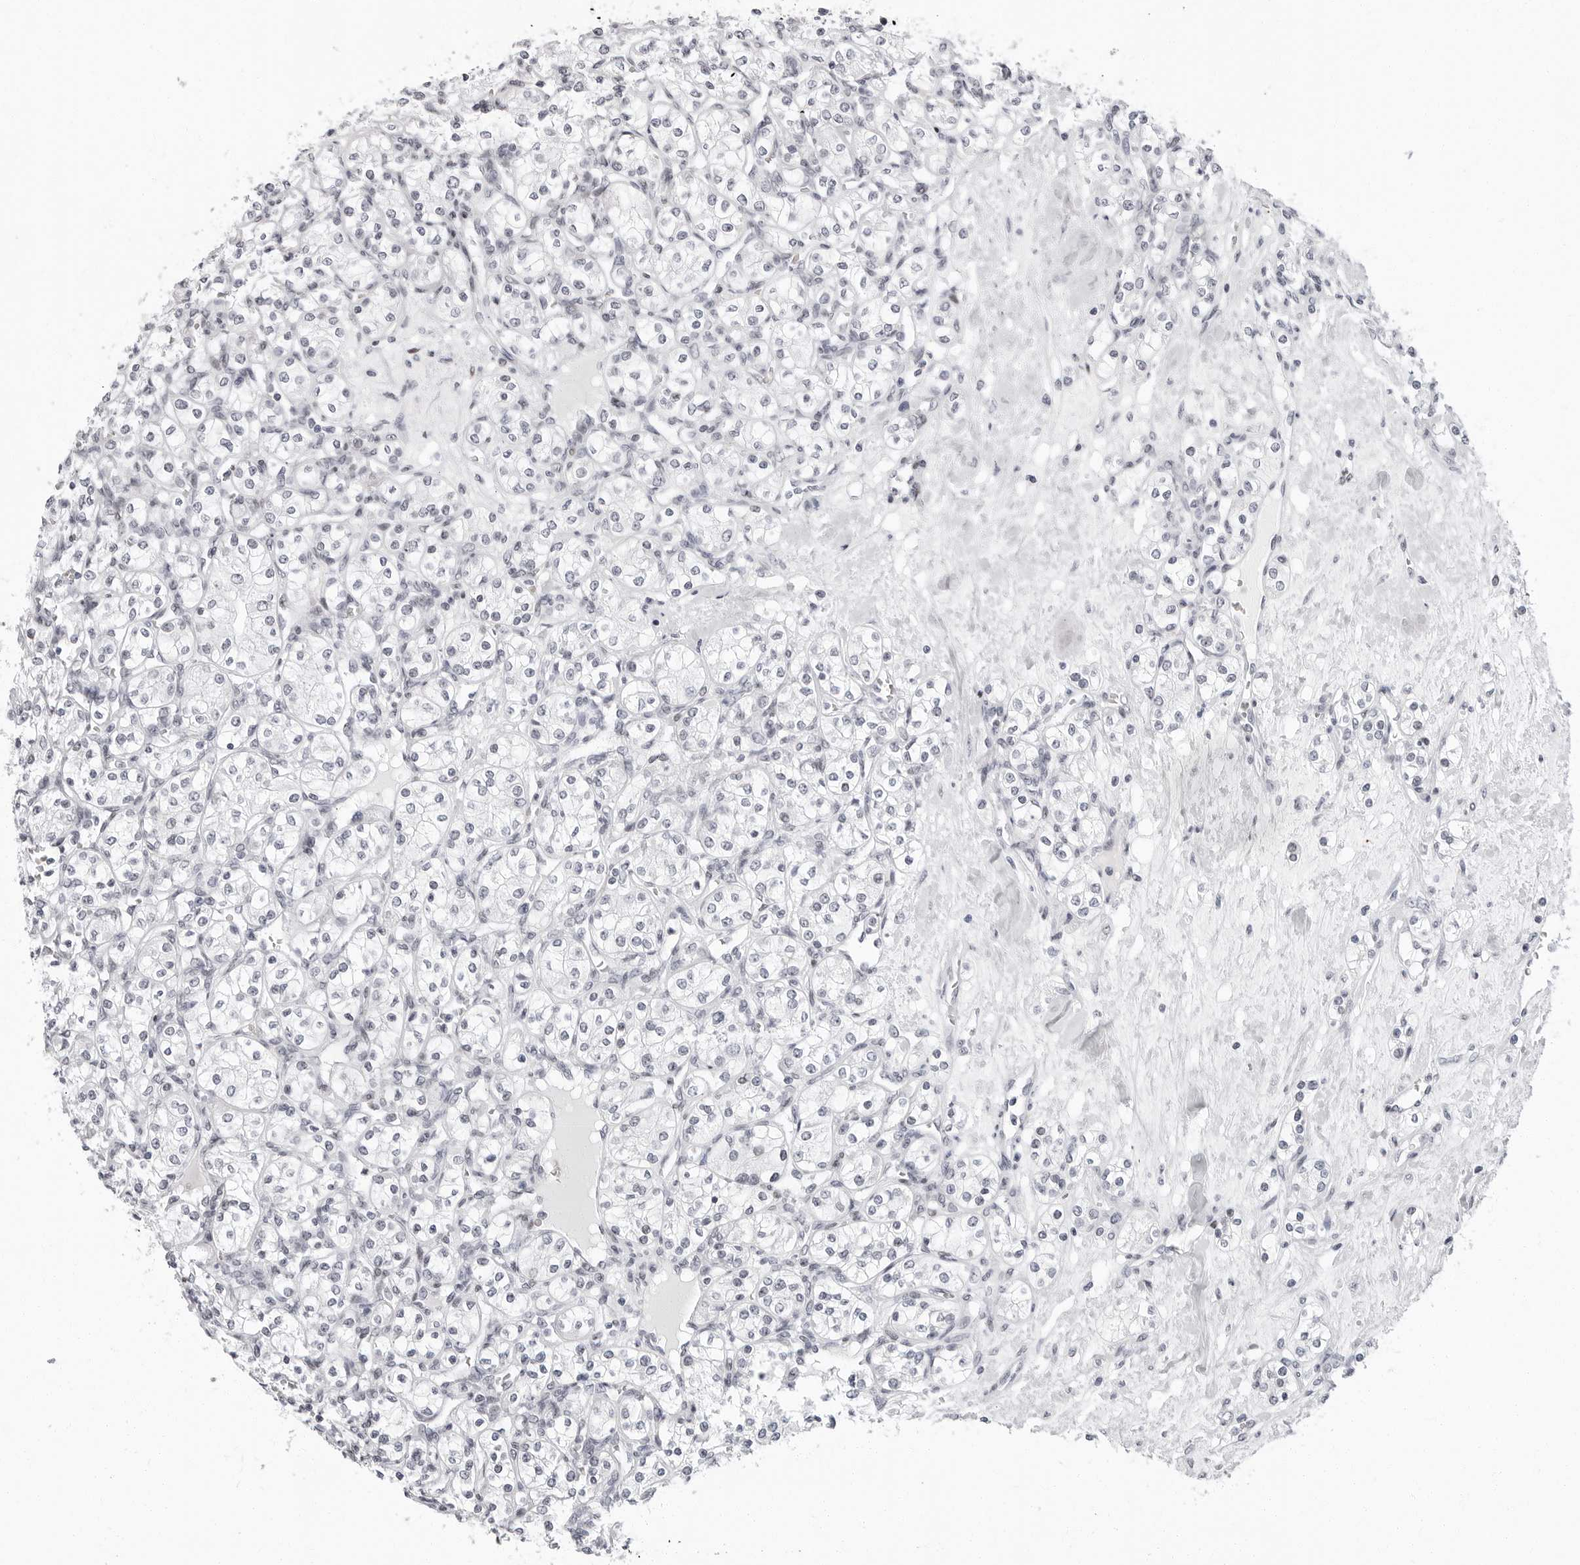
{"staining": {"intensity": "negative", "quantity": "none", "location": "none"}, "tissue": "renal cancer", "cell_type": "Tumor cells", "image_type": "cancer", "snomed": [{"axis": "morphology", "description": "Adenocarcinoma, NOS"}, {"axis": "topography", "description": "Kidney"}], "caption": "A high-resolution photomicrograph shows immunohistochemistry (IHC) staining of renal cancer (adenocarcinoma), which displays no significant staining in tumor cells.", "gene": "VEZF1", "patient": {"sex": "male", "age": 77}}